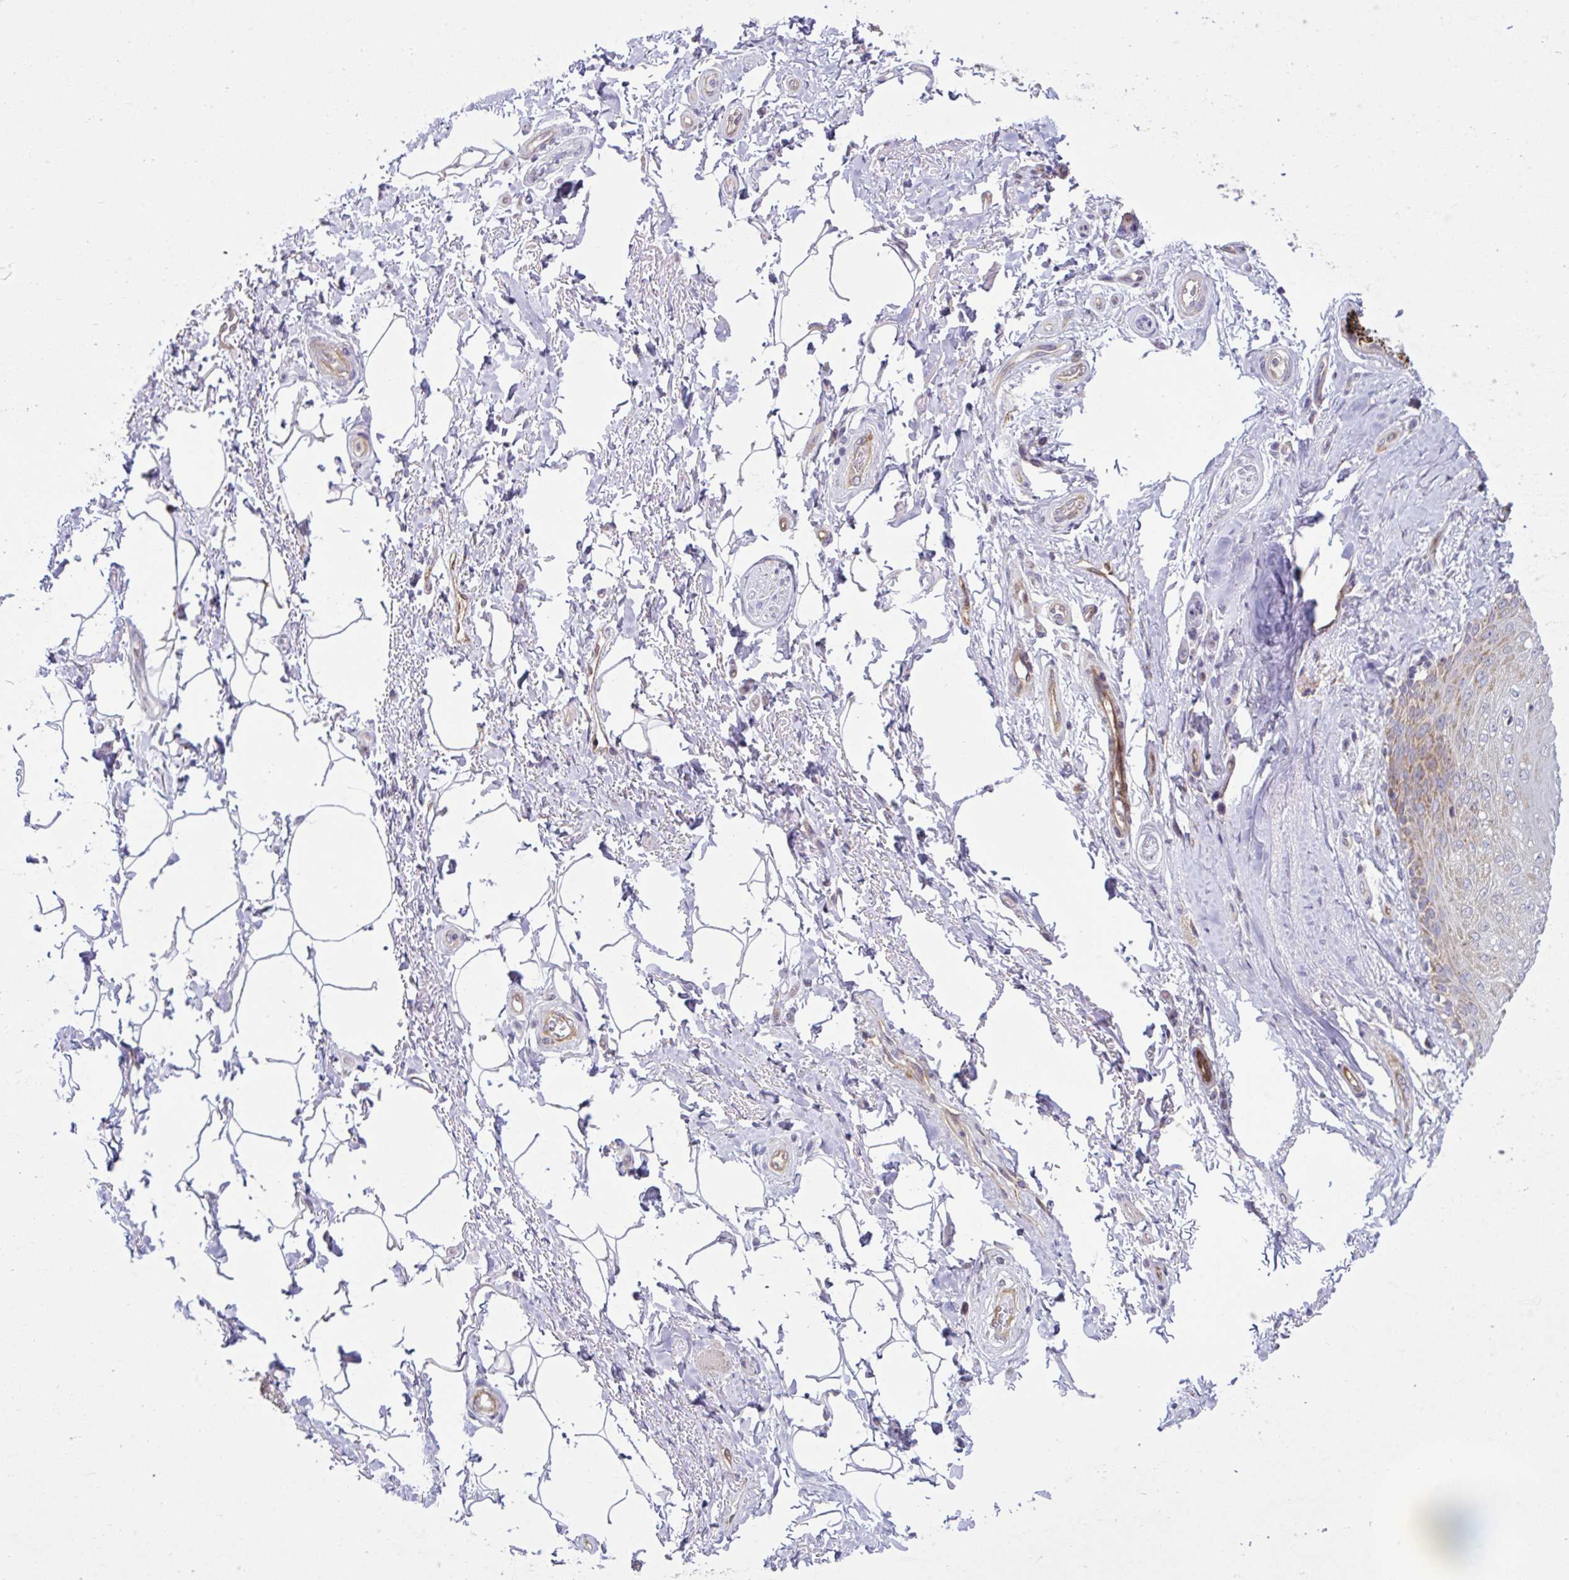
{"staining": {"intensity": "negative", "quantity": "none", "location": "none"}, "tissue": "adipose tissue", "cell_type": "Adipocytes", "image_type": "normal", "snomed": [{"axis": "morphology", "description": "Normal tissue, NOS"}, {"axis": "topography", "description": "Peripheral nerve tissue"}], "caption": "IHC of normal human adipose tissue reveals no staining in adipocytes.", "gene": "LIMS1", "patient": {"sex": "male", "age": 51}}